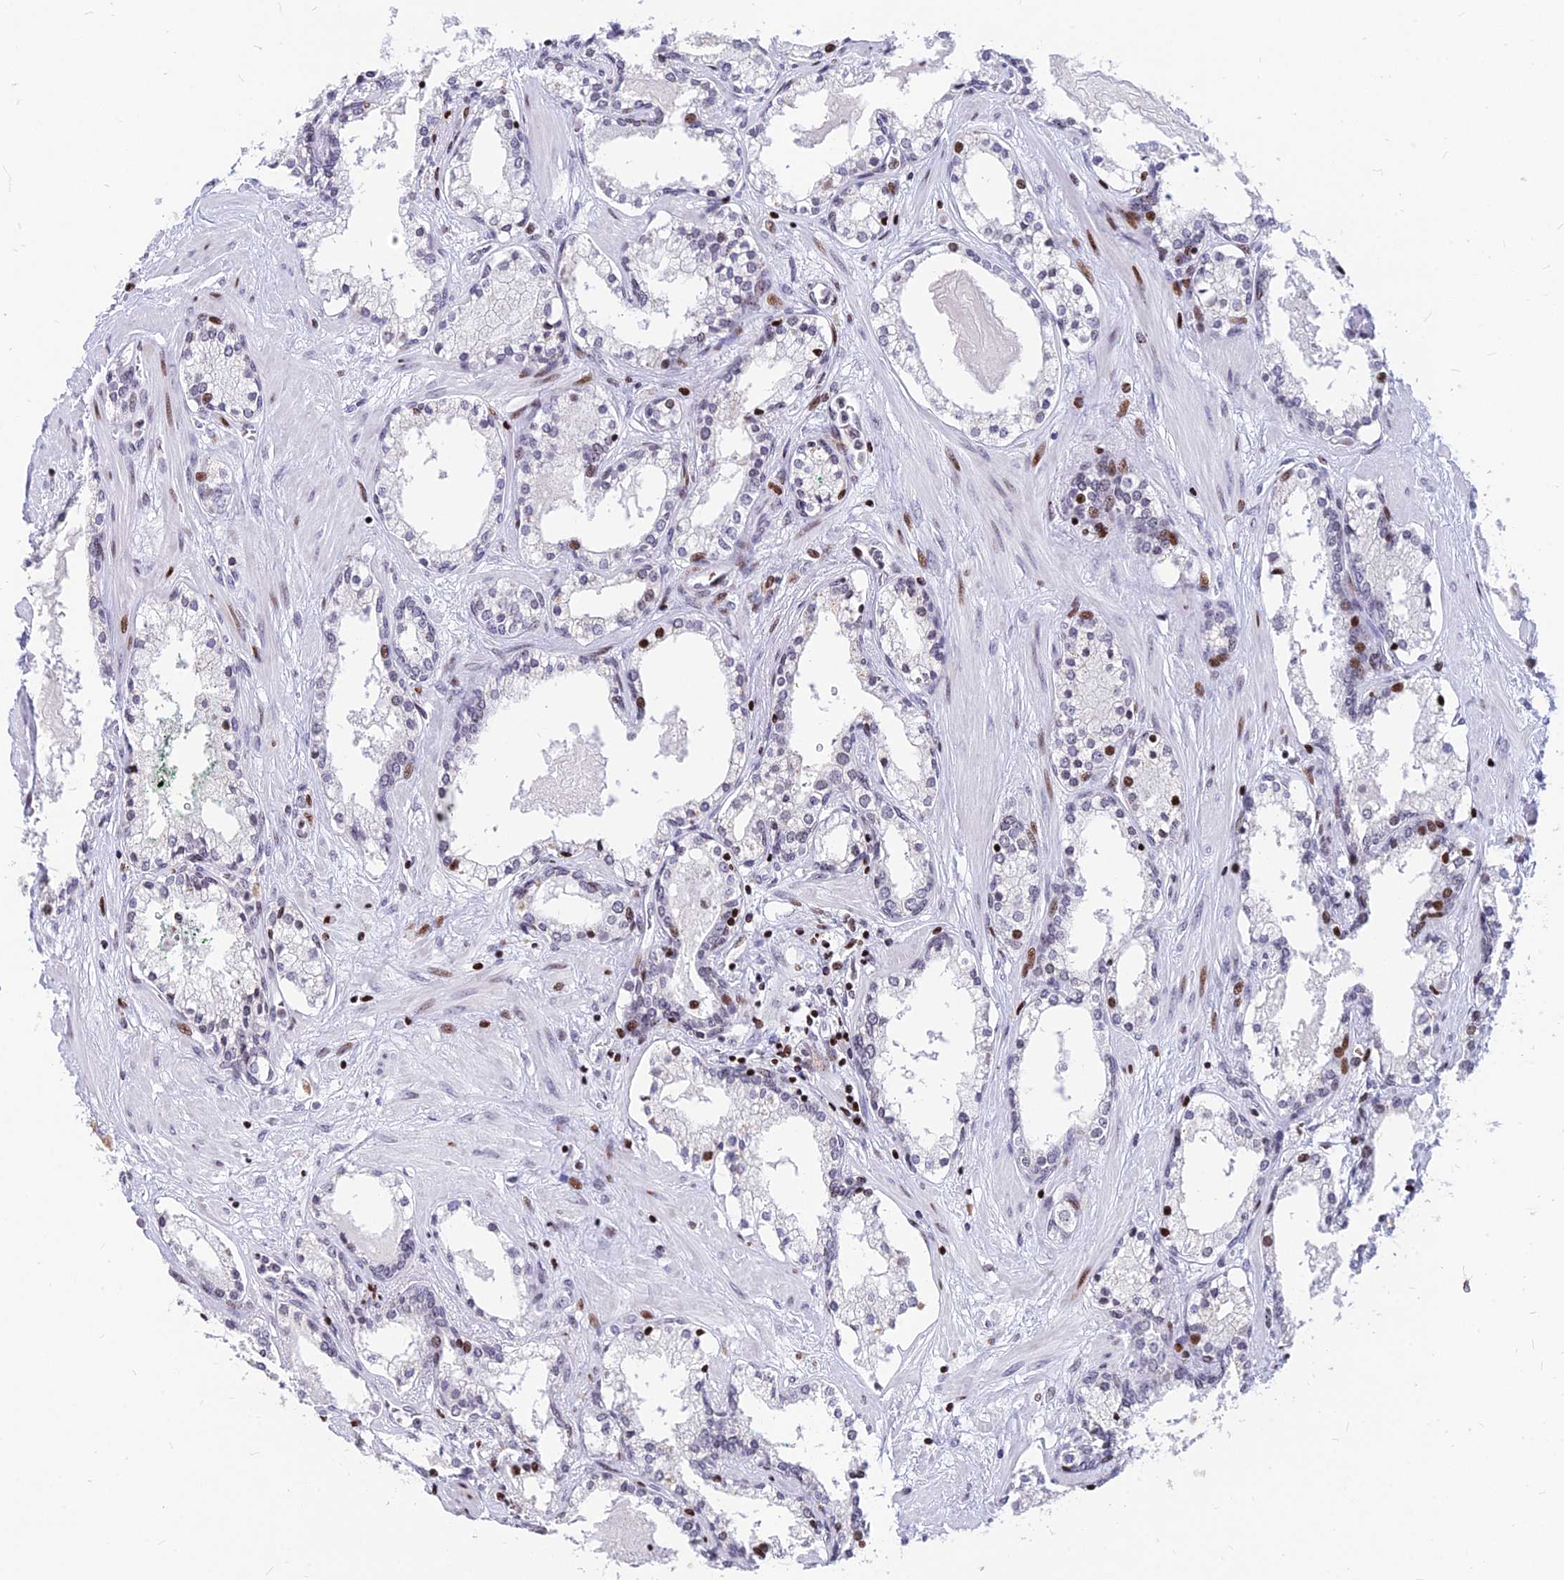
{"staining": {"intensity": "moderate", "quantity": "<25%", "location": "nuclear"}, "tissue": "prostate cancer", "cell_type": "Tumor cells", "image_type": "cancer", "snomed": [{"axis": "morphology", "description": "Adenocarcinoma, High grade"}, {"axis": "topography", "description": "Prostate"}], "caption": "IHC staining of prostate adenocarcinoma (high-grade), which demonstrates low levels of moderate nuclear expression in about <25% of tumor cells indicating moderate nuclear protein staining. The staining was performed using DAB (3,3'-diaminobenzidine) (brown) for protein detection and nuclei were counterstained in hematoxylin (blue).", "gene": "PRPS1", "patient": {"sex": "male", "age": 58}}